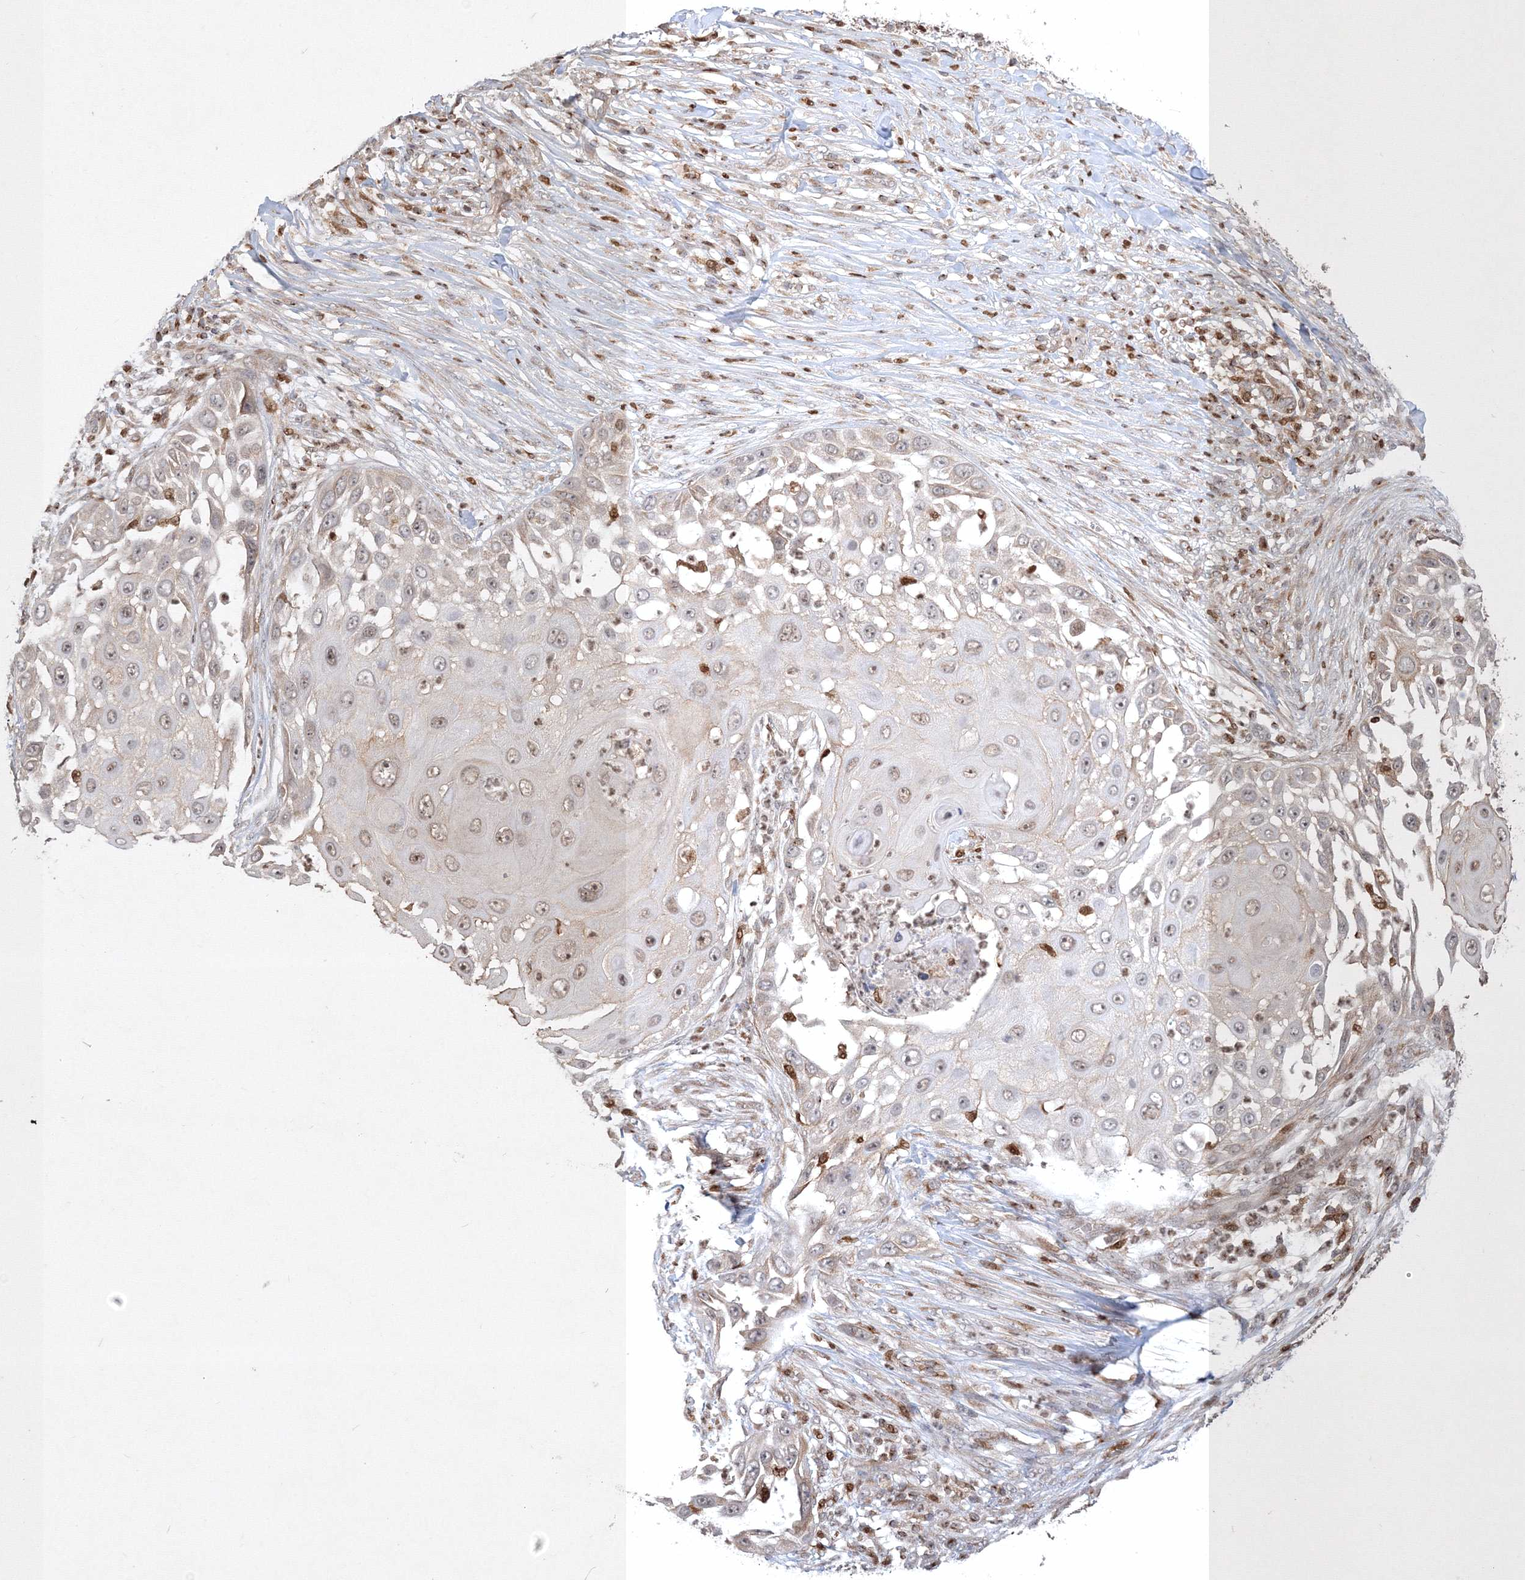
{"staining": {"intensity": "weak", "quantity": "<25%", "location": "cytoplasmic/membranous"}, "tissue": "skin cancer", "cell_type": "Tumor cells", "image_type": "cancer", "snomed": [{"axis": "morphology", "description": "Squamous cell carcinoma, NOS"}, {"axis": "topography", "description": "Skin"}], "caption": "IHC photomicrograph of human squamous cell carcinoma (skin) stained for a protein (brown), which exhibits no staining in tumor cells.", "gene": "TMEM50B", "patient": {"sex": "female", "age": 44}}